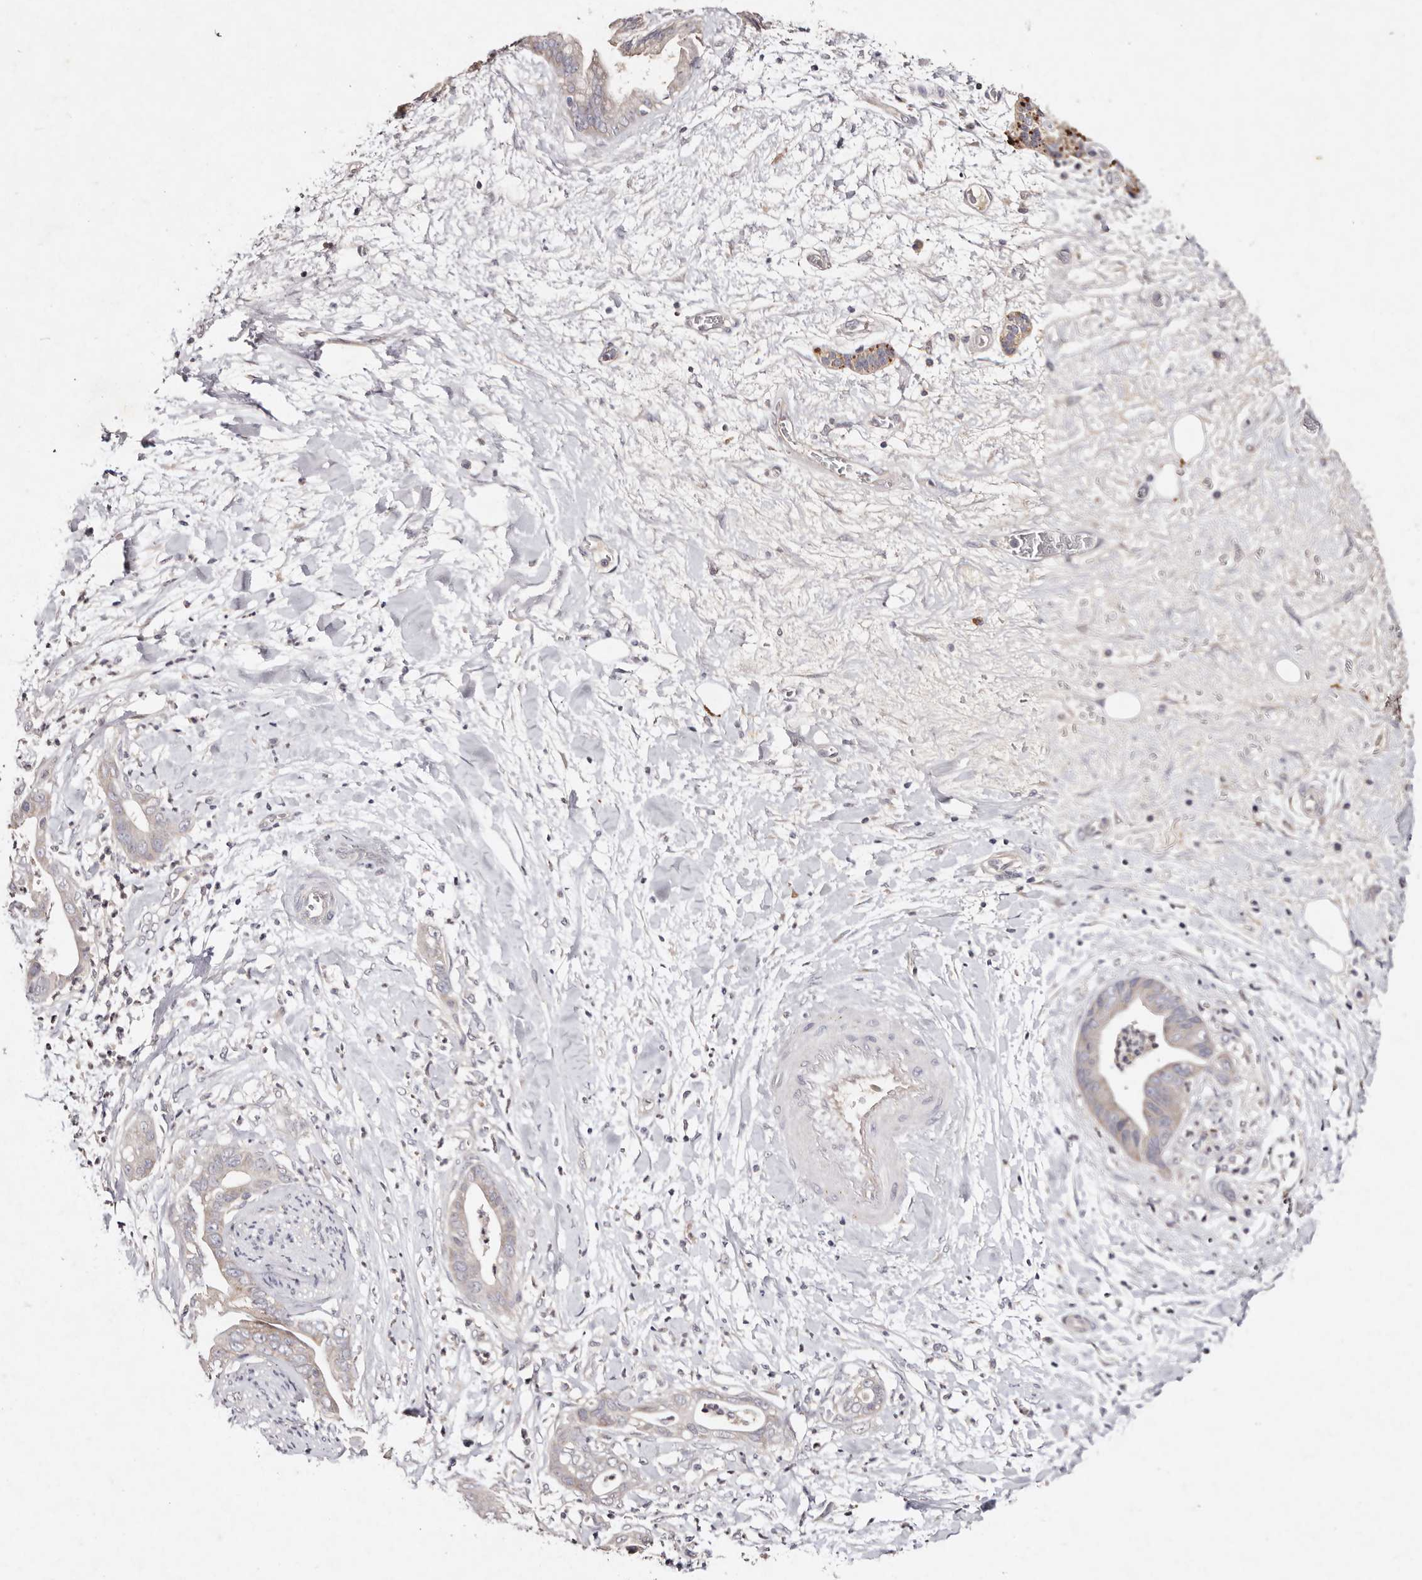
{"staining": {"intensity": "negative", "quantity": "none", "location": "none"}, "tissue": "pancreatic cancer", "cell_type": "Tumor cells", "image_type": "cancer", "snomed": [{"axis": "morphology", "description": "Adenocarcinoma, NOS"}, {"axis": "topography", "description": "Pancreas"}], "caption": "Adenocarcinoma (pancreatic) was stained to show a protein in brown. There is no significant positivity in tumor cells. (Immunohistochemistry (ihc), brightfield microscopy, high magnification).", "gene": "TSC2", "patient": {"sex": "female", "age": 78}}